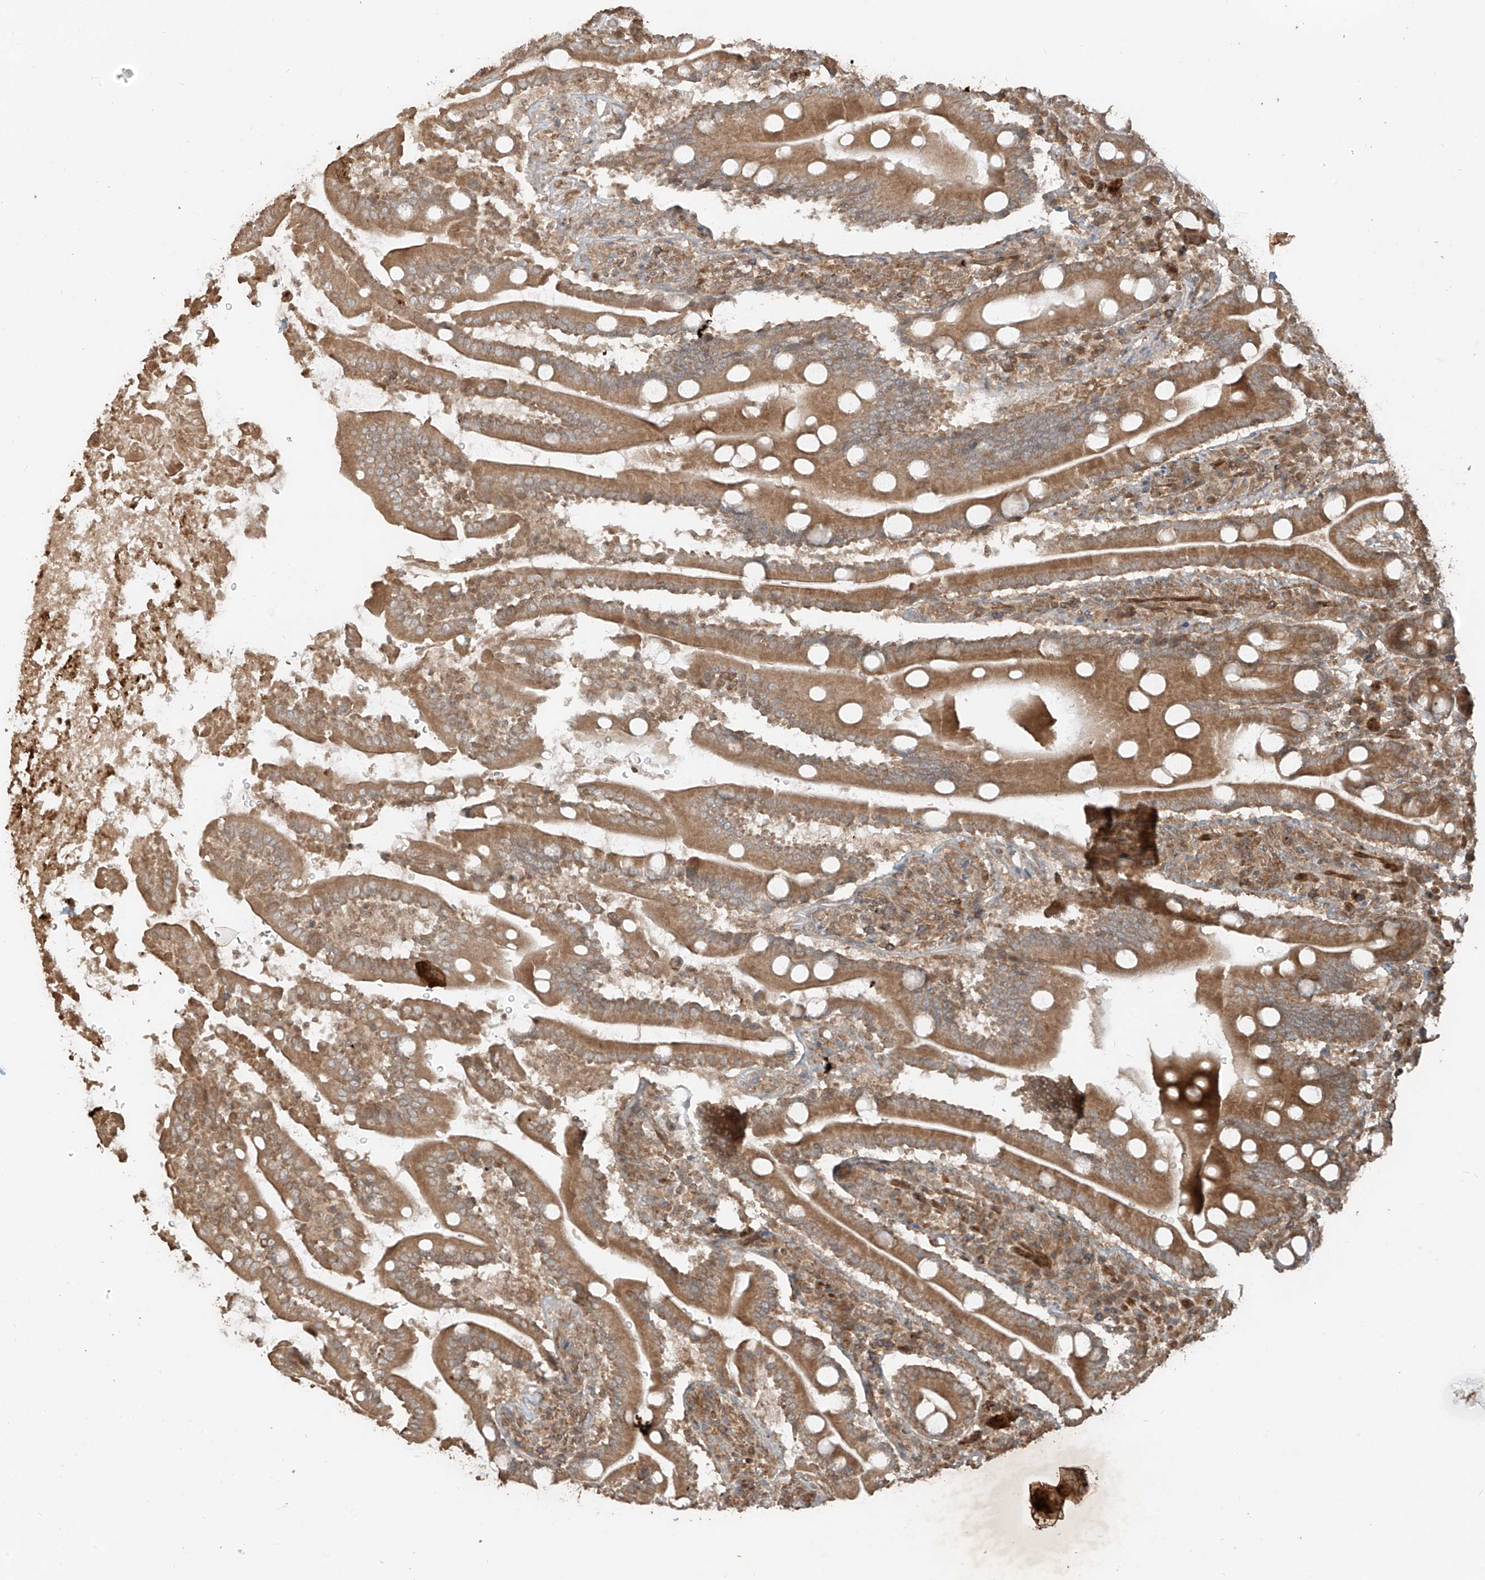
{"staining": {"intensity": "moderate", "quantity": ">75%", "location": "cytoplasmic/membranous"}, "tissue": "duodenum", "cell_type": "Glandular cells", "image_type": "normal", "snomed": [{"axis": "morphology", "description": "Normal tissue, NOS"}, {"axis": "topography", "description": "Duodenum"}], "caption": "Duodenum stained for a protein (brown) exhibits moderate cytoplasmic/membranous positive expression in about >75% of glandular cells.", "gene": "ANKZF1", "patient": {"sex": "male", "age": 35}}